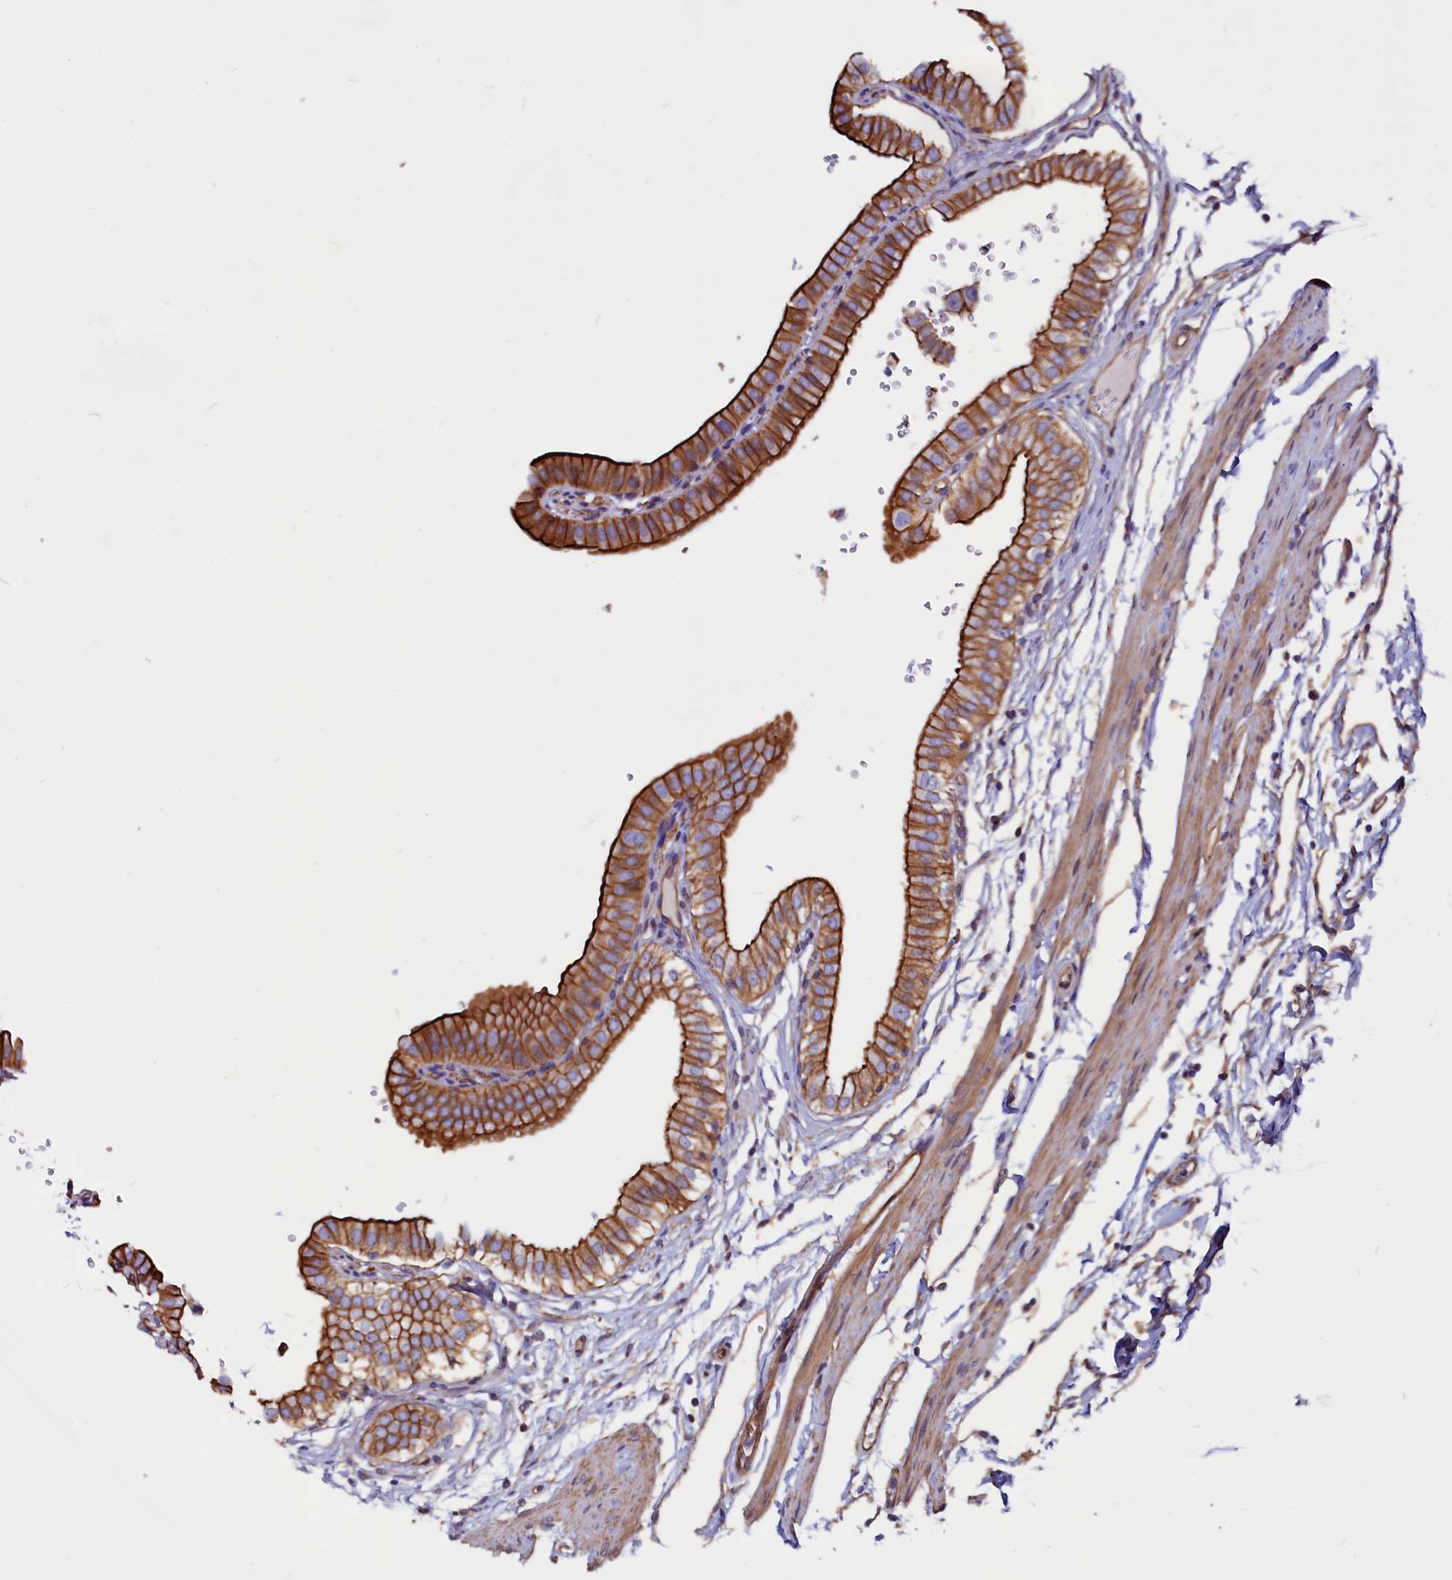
{"staining": {"intensity": "strong", "quantity": ">75%", "location": "cytoplasmic/membranous"}, "tissue": "gallbladder", "cell_type": "Glandular cells", "image_type": "normal", "snomed": [{"axis": "morphology", "description": "Normal tissue, NOS"}, {"axis": "topography", "description": "Gallbladder"}], "caption": "This histopathology image demonstrates unremarkable gallbladder stained with immunohistochemistry (IHC) to label a protein in brown. The cytoplasmic/membranous of glandular cells show strong positivity for the protein. Nuclei are counter-stained blue.", "gene": "ZNF749", "patient": {"sex": "female", "age": 61}}